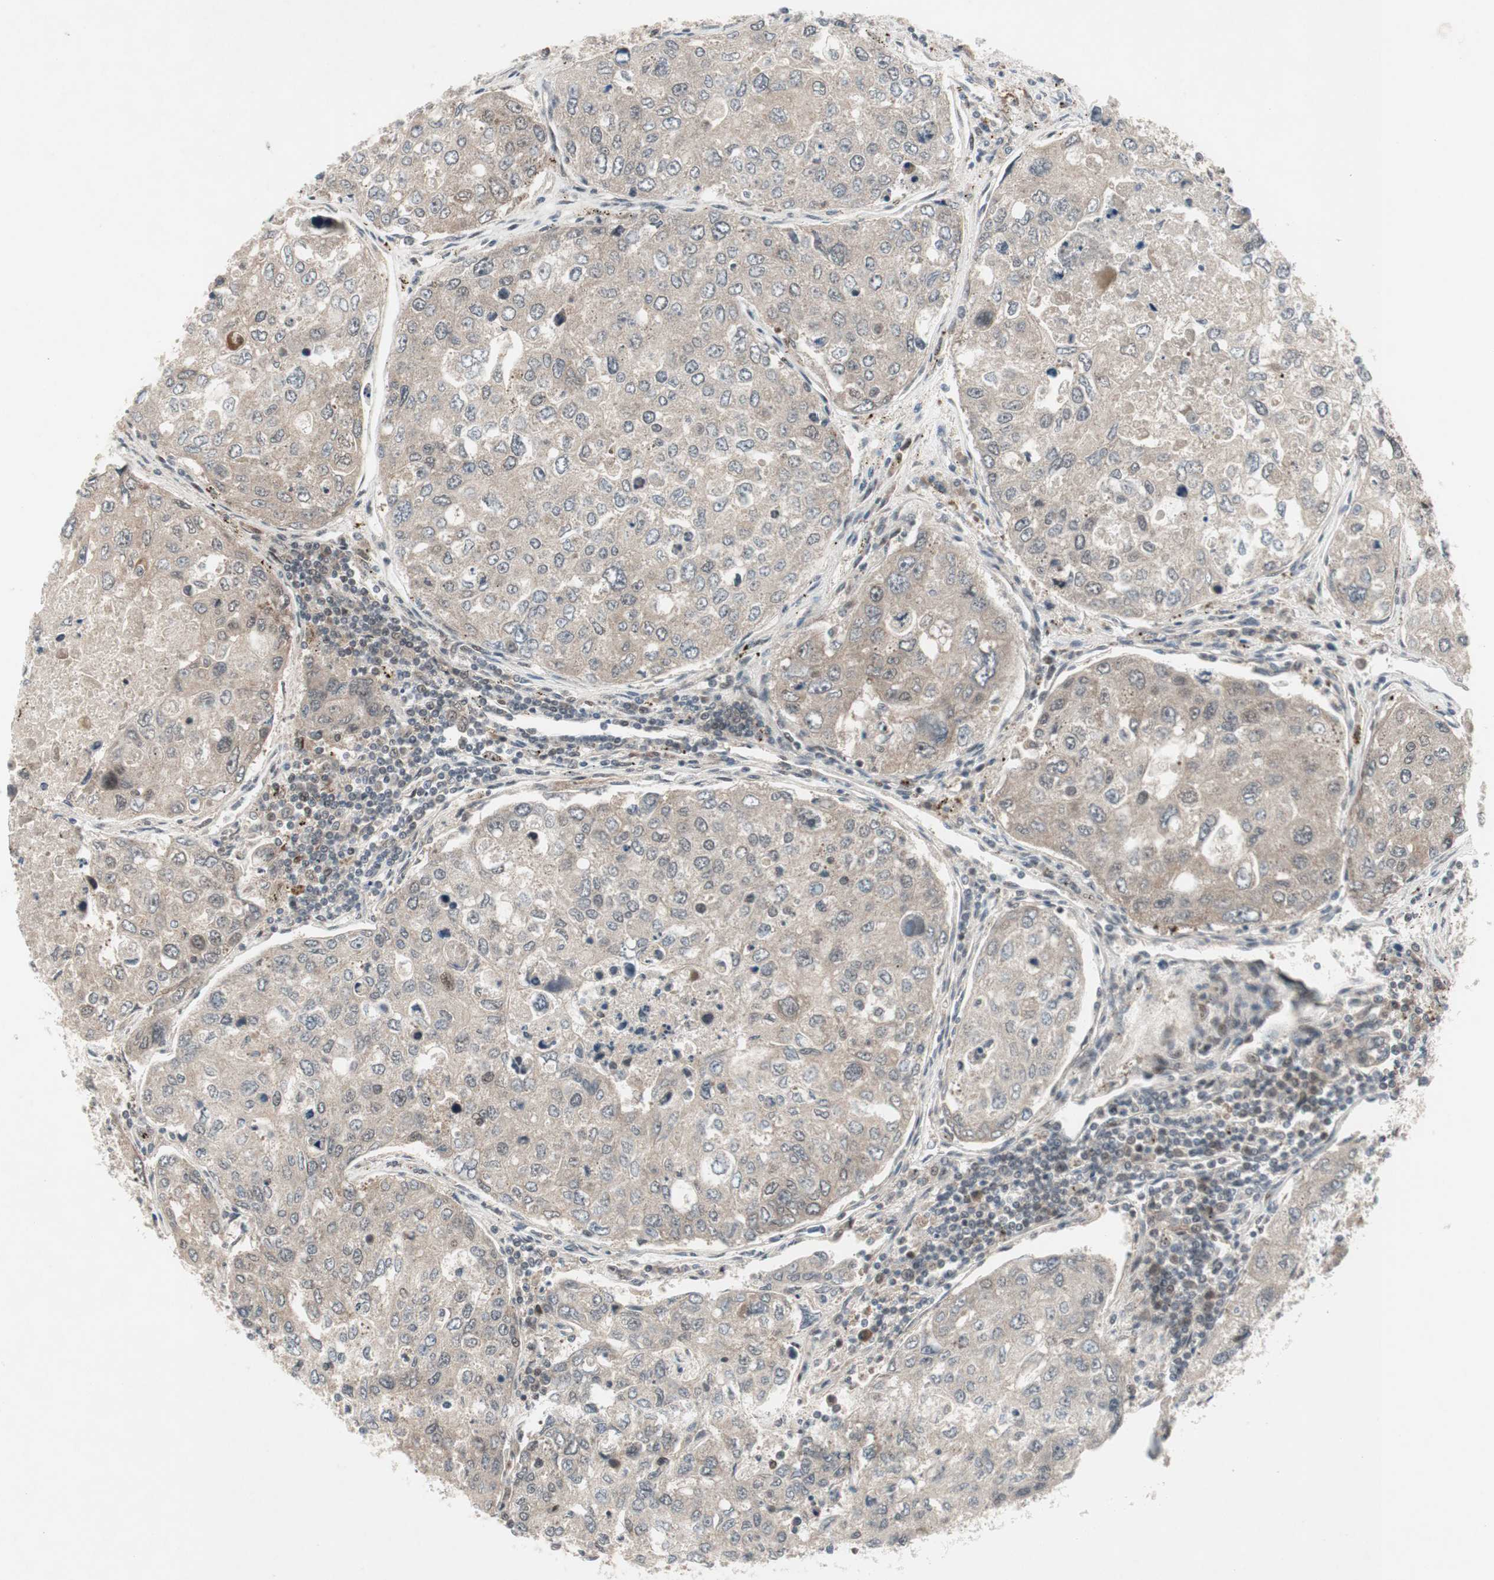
{"staining": {"intensity": "weak", "quantity": "25%-75%", "location": "cytoplasmic/membranous"}, "tissue": "urothelial cancer", "cell_type": "Tumor cells", "image_type": "cancer", "snomed": [{"axis": "morphology", "description": "Urothelial carcinoma, High grade"}, {"axis": "topography", "description": "Lymph node"}, {"axis": "topography", "description": "Urinary bladder"}], "caption": "Immunohistochemical staining of urothelial cancer displays low levels of weak cytoplasmic/membranous expression in about 25%-75% of tumor cells. Using DAB (3,3'-diaminobenzidine) (brown) and hematoxylin (blue) stains, captured at high magnification using brightfield microscopy.", "gene": "TCF12", "patient": {"sex": "male", "age": 51}}